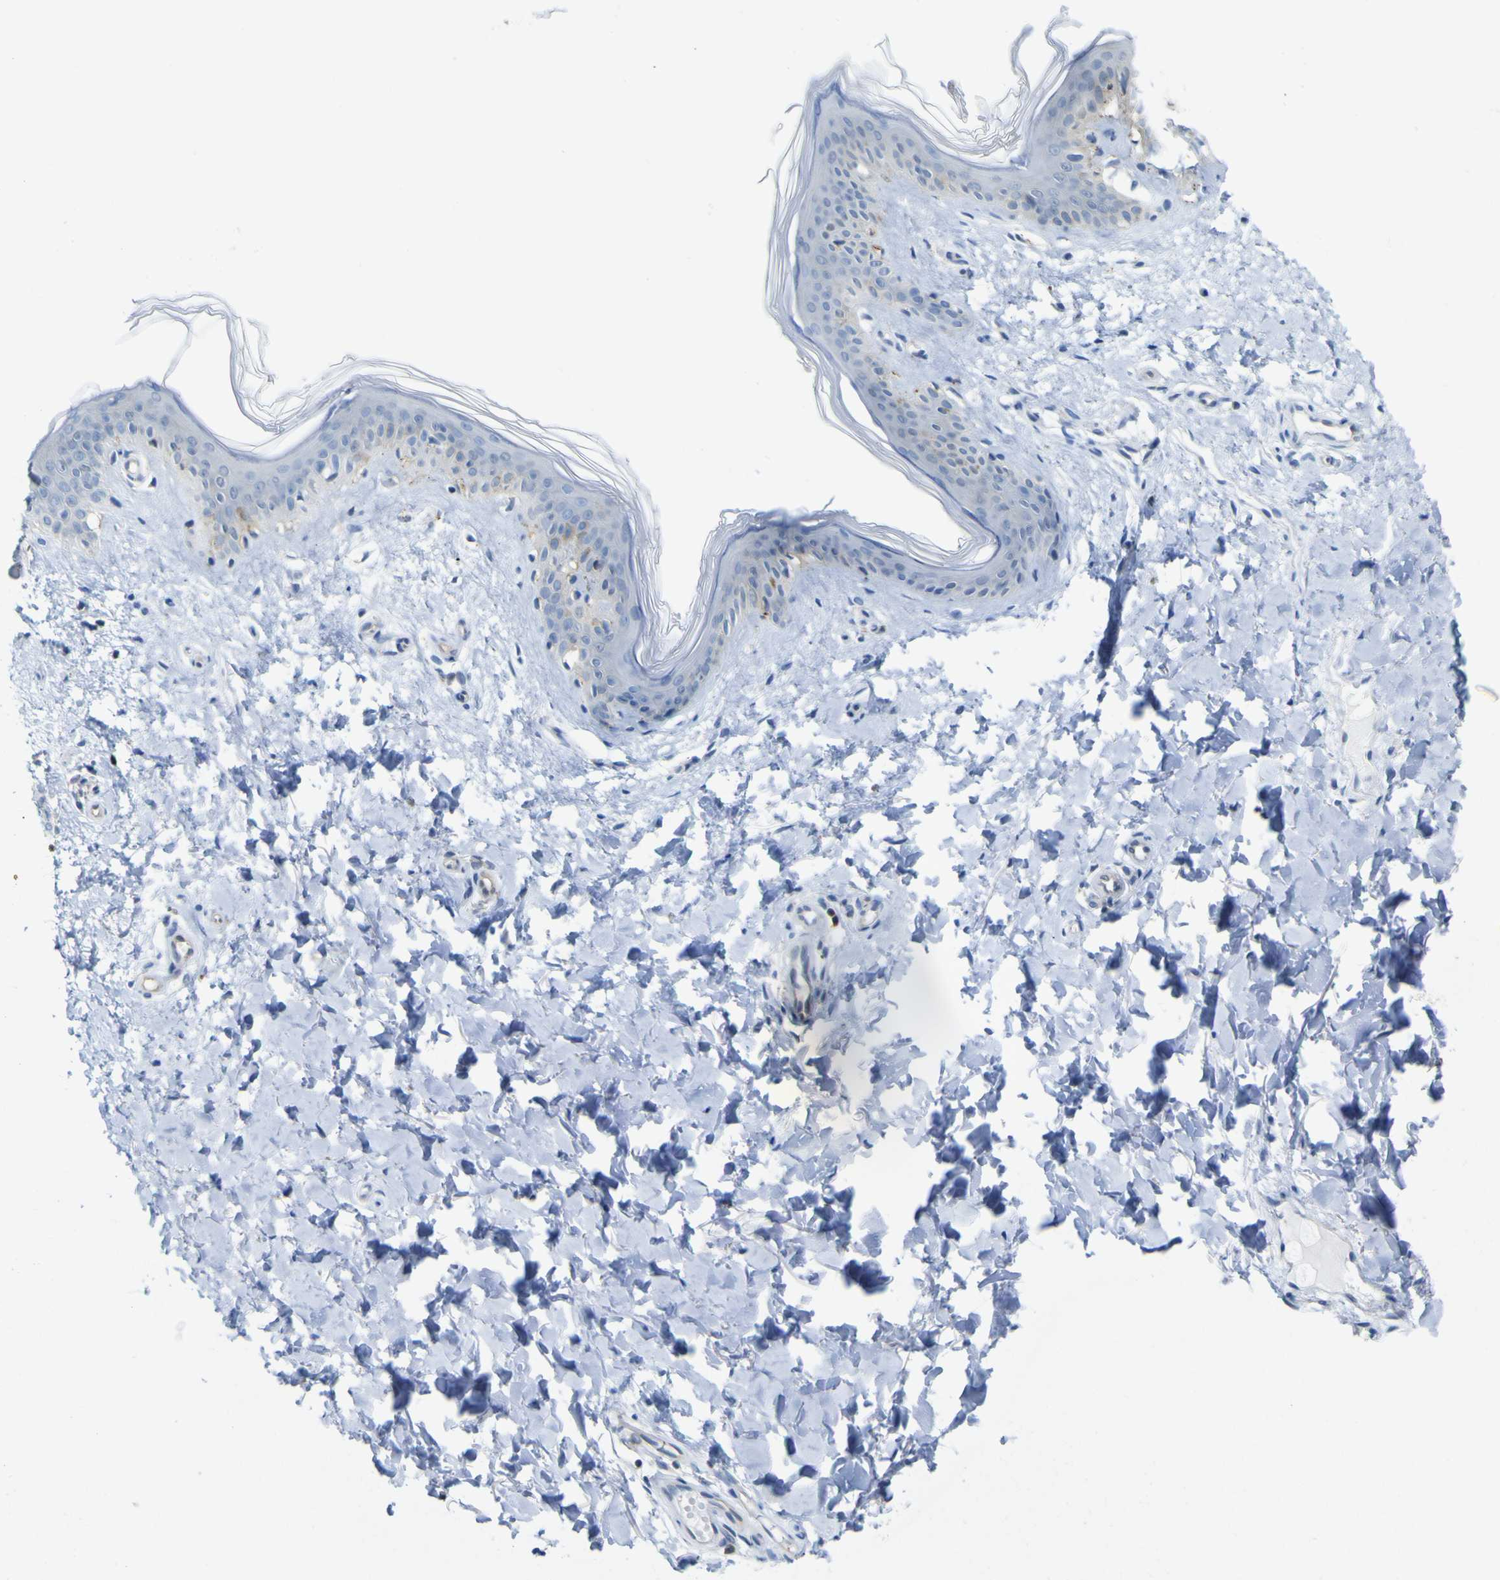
{"staining": {"intensity": "negative", "quantity": "none", "location": "none"}, "tissue": "skin", "cell_type": "Fibroblasts", "image_type": "normal", "snomed": [{"axis": "morphology", "description": "Normal tissue, NOS"}, {"axis": "topography", "description": "Skin"}], "caption": "An image of skin stained for a protein reveals no brown staining in fibroblasts. The staining is performed using DAB brown chromogen with nuclei counter-stained in using hematoxylin.", "gene": "ABHD3", "patient": {"sex": "female", "age": 41}}